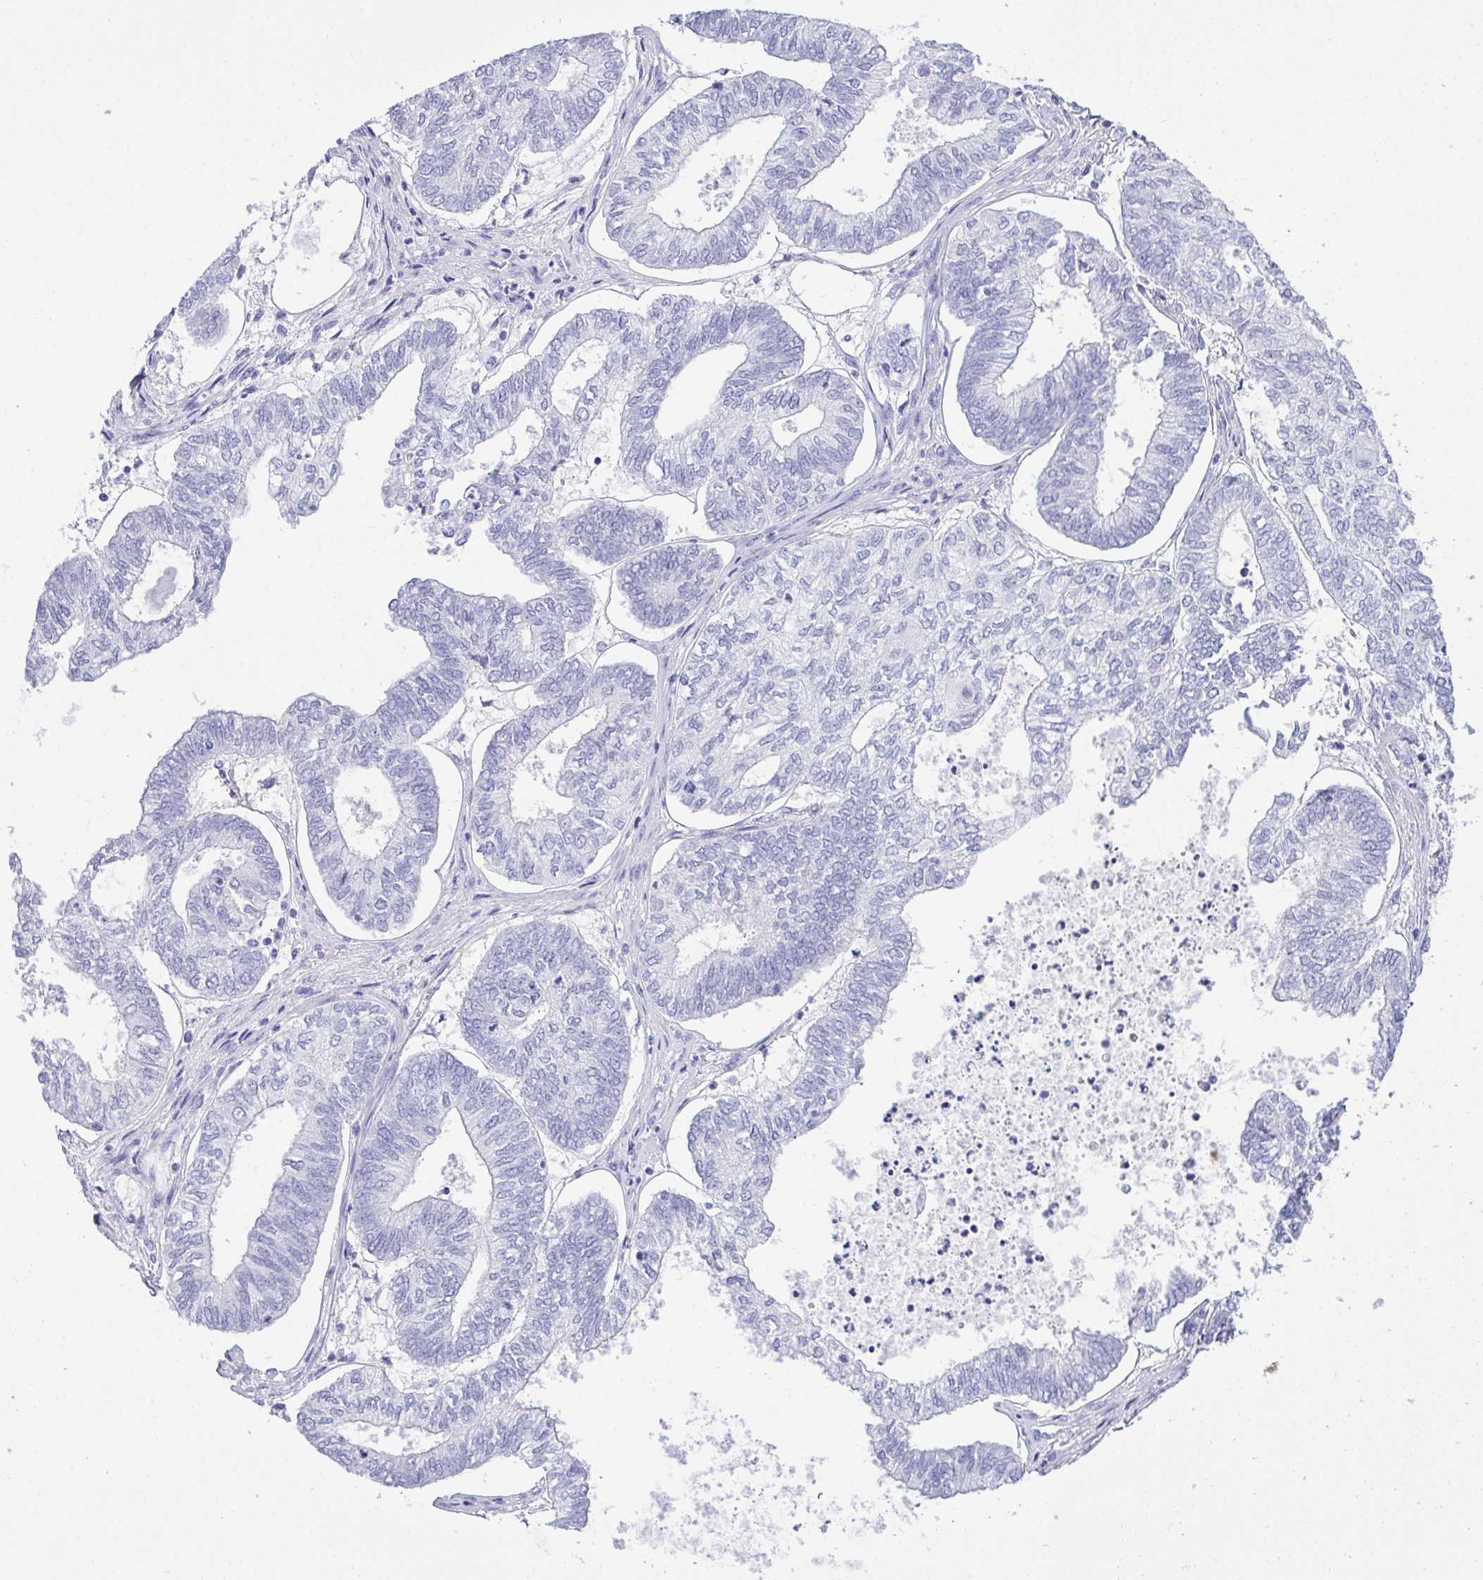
{"staining": {"intensity": "negative", "quantity": "none", "location": "none"}, "tissue": "ovarian cancer", "cell_type": "Tumor cells", "image_type": "cancer", "snomed": [{"axis": "morphology", "description": "Carcinoma, endometroid"}, {"axis": "topography", "description": "Ovary"}], "caption": "The histopathology image shows no significant staining in tumor cells of ovarian endometroid carcinoma. The staining is performed using DAB brown chromogen with nuclei counter-stained in using hematoxylin.", "gene": "AKR1D1", "patient": {"sex": "female", "age": 64}}